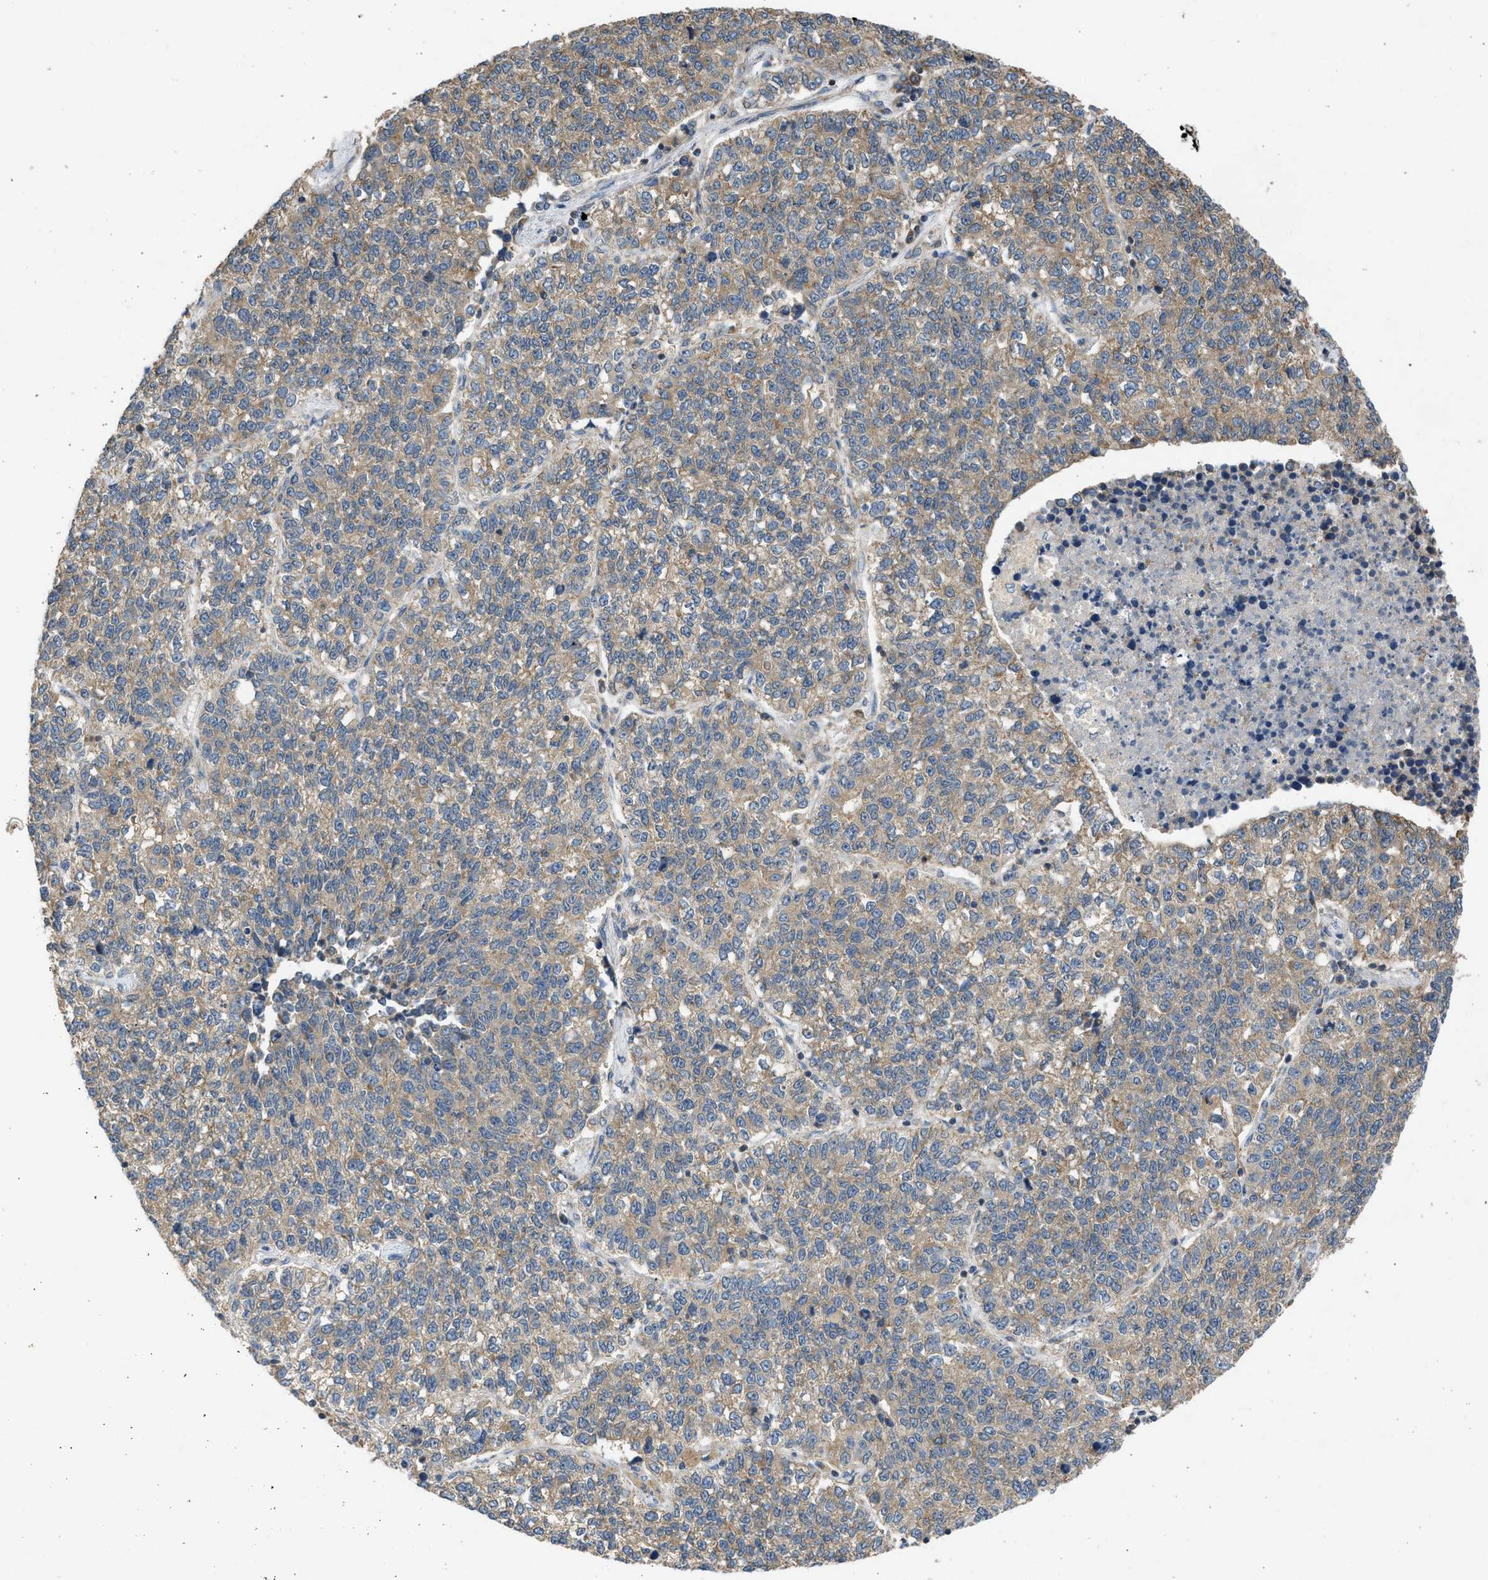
{"staining": {"intensity": "weak", "quantity": ">75%", "location": "cytoplasmic/membranous"}, "tissue": "lung cancer", "cell_type": "Tumor cells", "image_type": "cancer", "snomed": [{"axis": "morphology", "description": "Adenocarcinoma, NOS"}, {"axis": "topography", "description": "Lung"}], "caption": "Weak cytoplasmic/membranous expression for a protein is seen in about >75% of tumor cells of lung cancer (adenocarcinoma) using immunohistochemistry.", "gene": "CYP1A1", "patient": {"sex": "male", "age": 49}}